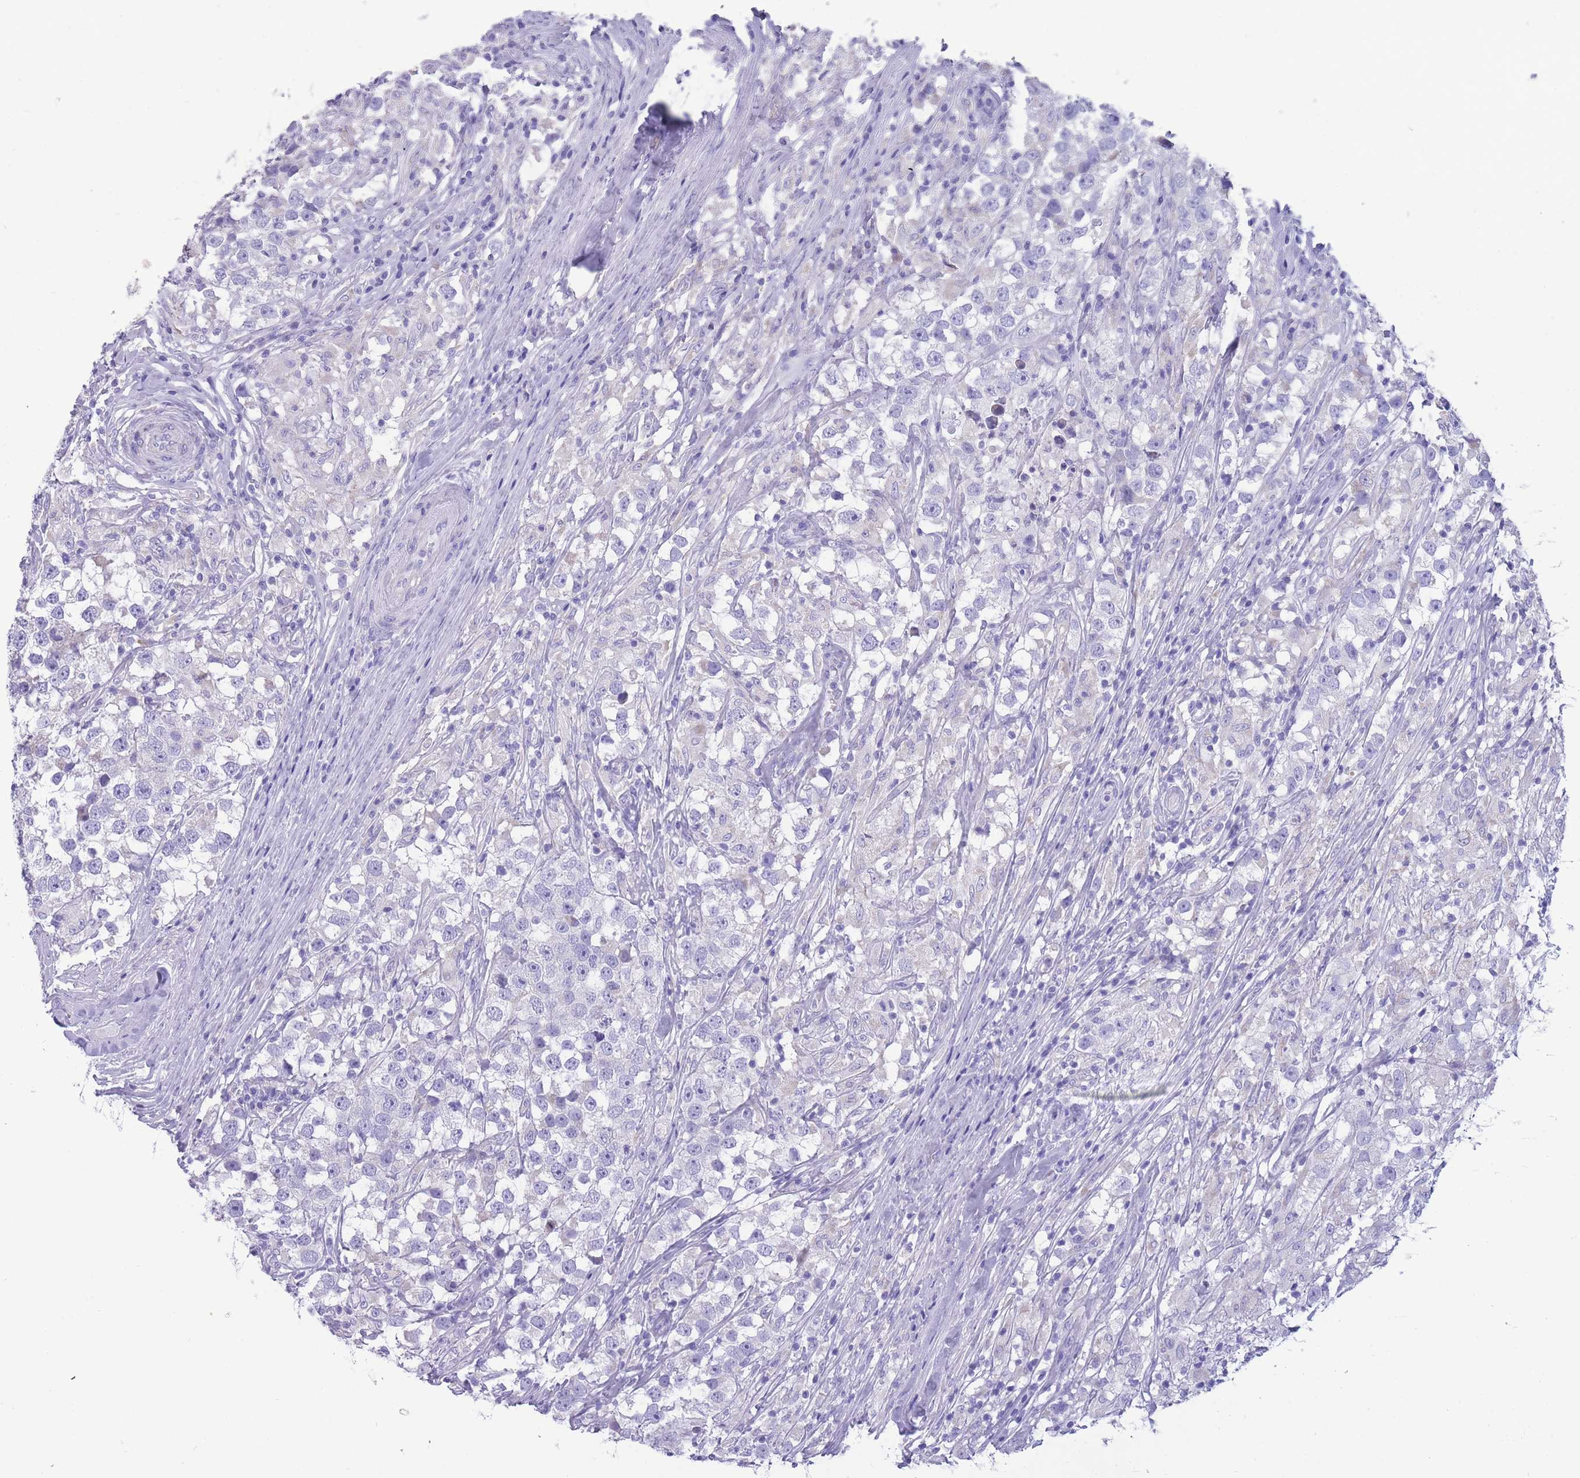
{"staining": {"intensity": "negative", "quantity": "none", "location": "none"}, "tissue": "testis cancer", "cell_type": "Tumor cells", "image_type": "cancer", "snomed": [{"axis": "morphology", "description": "Seminoma, NOS"}, {"axis": "topography", "description": "Testis"}], "caption": "Seminoma (testis) stained for a protein using immunohistochemistry shows no expression tumor cells.", "gene": "INTS2", "patient": {"sex": "male", "age": 46}}